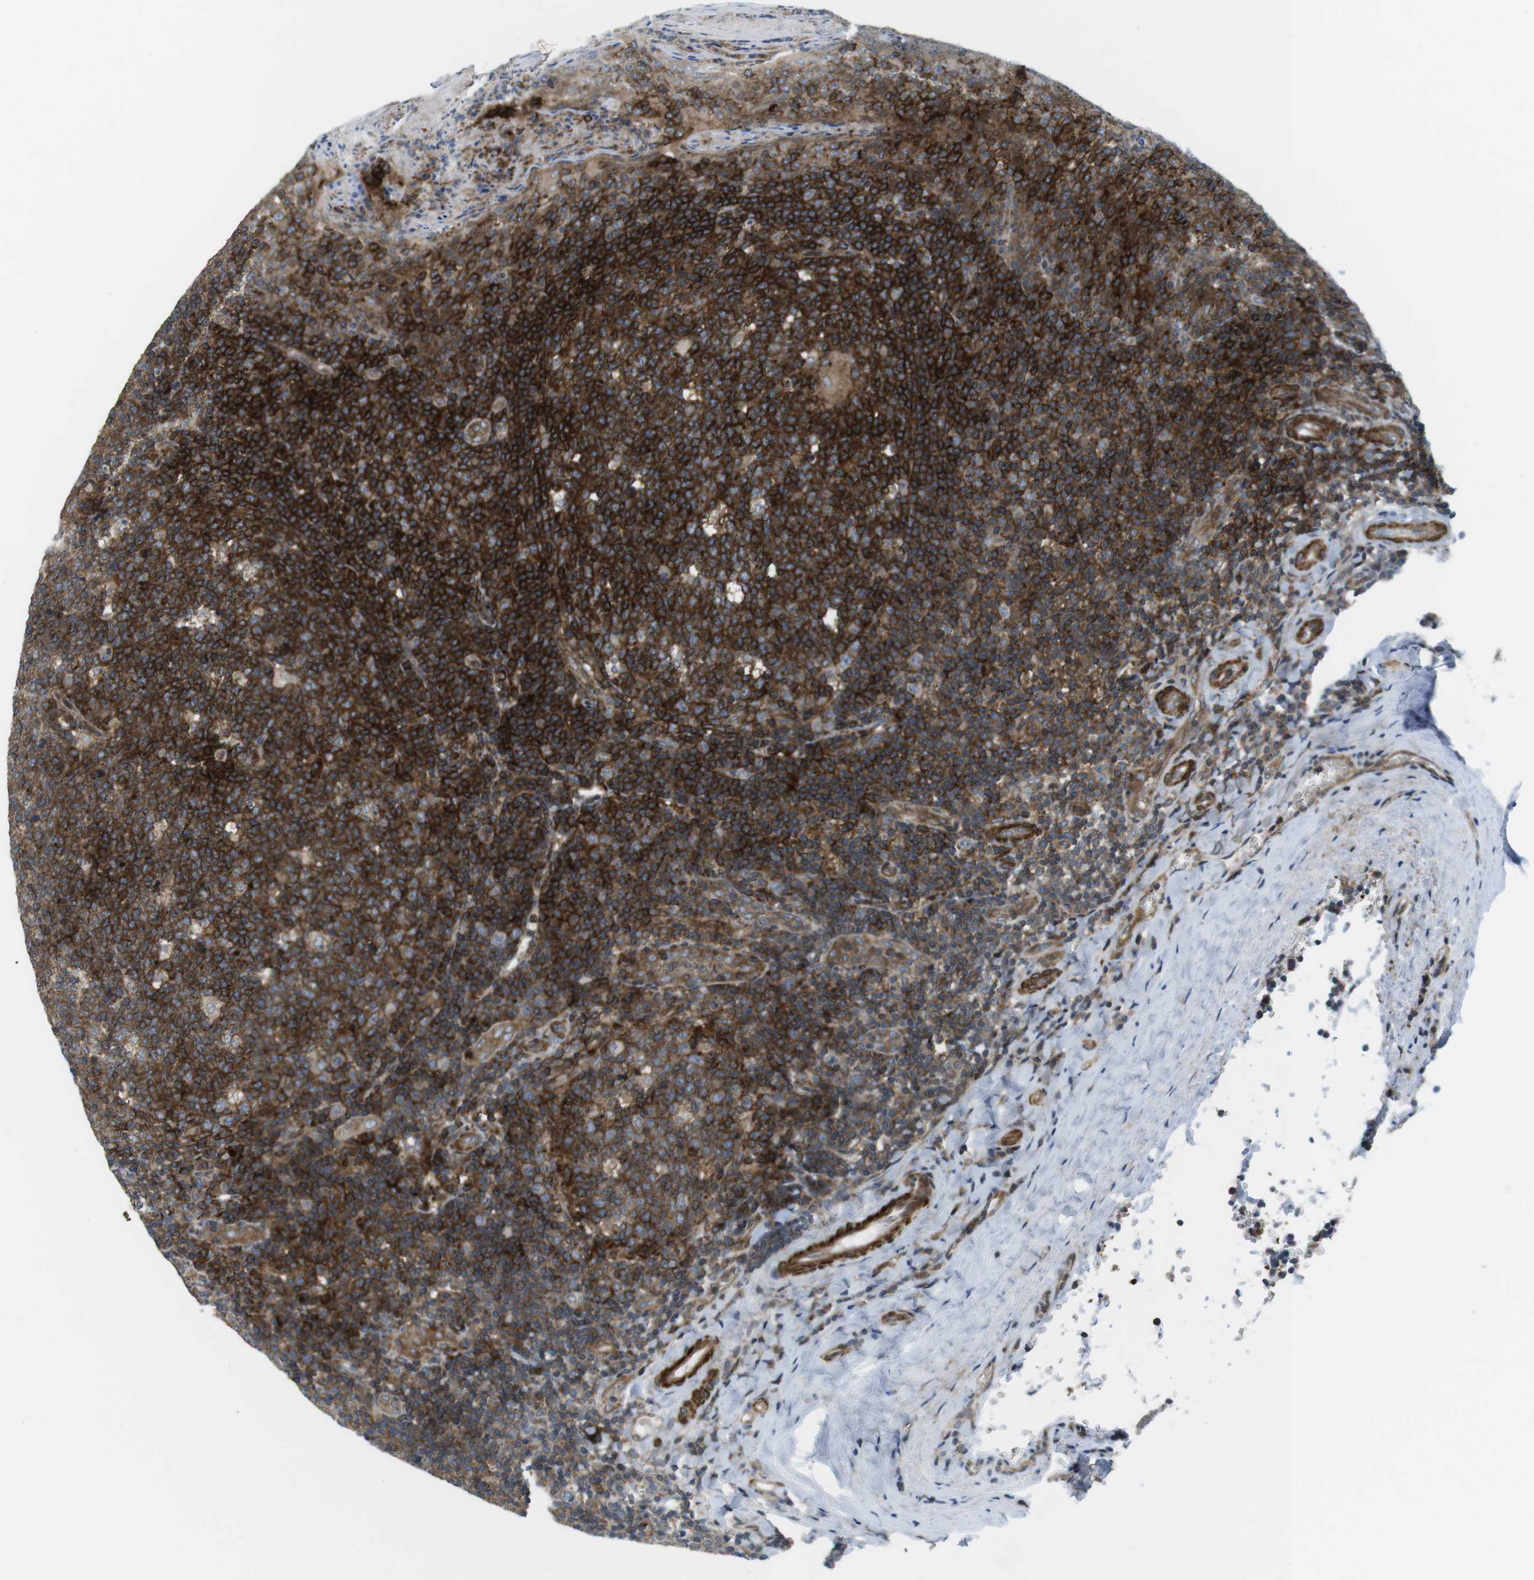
{"staining": {"intensity": "moderate", "quantity": ">75%", "location": "cytoplasmic/membranous"}, "tissue": "tonsil", "cell_type": "Germinal center cells", "image_type": "normal", "snomed": [{"axis": "morphology", "description": "Normal tissue, NOS"}, {"axis": "topography", "description": "Tonsil"}], "caption": "Protein positivity by immunohistochemistry (IHC) exhibits moderate cytoplasmic/membranous expression in approximately >75% of germinal center cells in benign tonsil. Ihc stains the protein of interest in brown and the nuclei are stained blue.", "gene": "CUL7", "patient": {"sex": "male", "age": 17}}